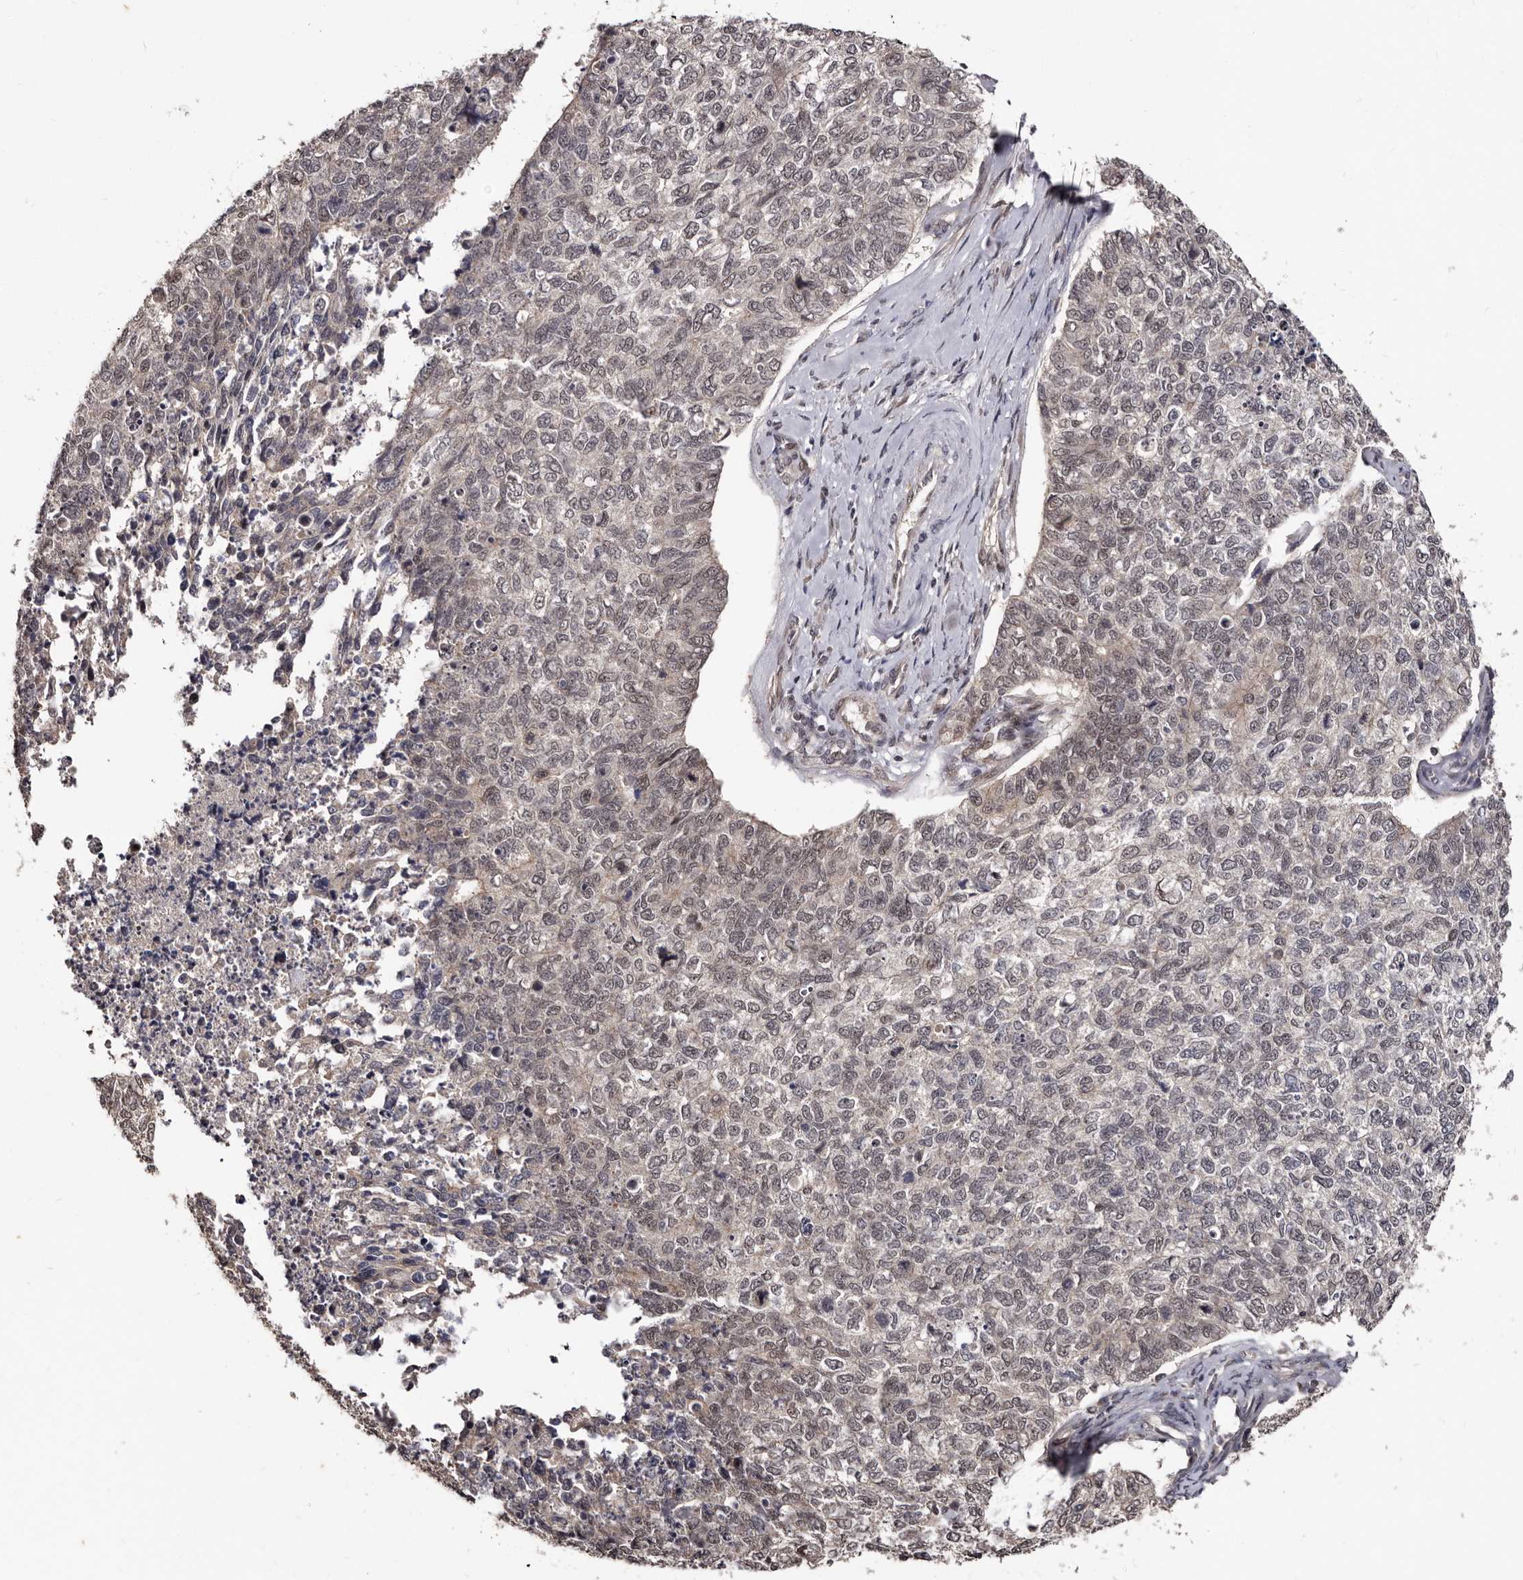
{"staining": {"intensity": "weak", "quantity": "<25%", "location": "nuclear"}, "tissue": "cervical cancer", "cell_type": "Tumor cells", "image_type": "cancer", "snomed": [{"axis": "morphology", "description": "Squamous cell carcinoma, NOS"}, {"axis": "topography", "description": "Cervix"}], "caption": "Cervical cancer was stained to show a protein in brown. There is no significant staining in tumor cells.", "gene": "TBC1D22B", "patient": {"sex": "female", "age": 63}}